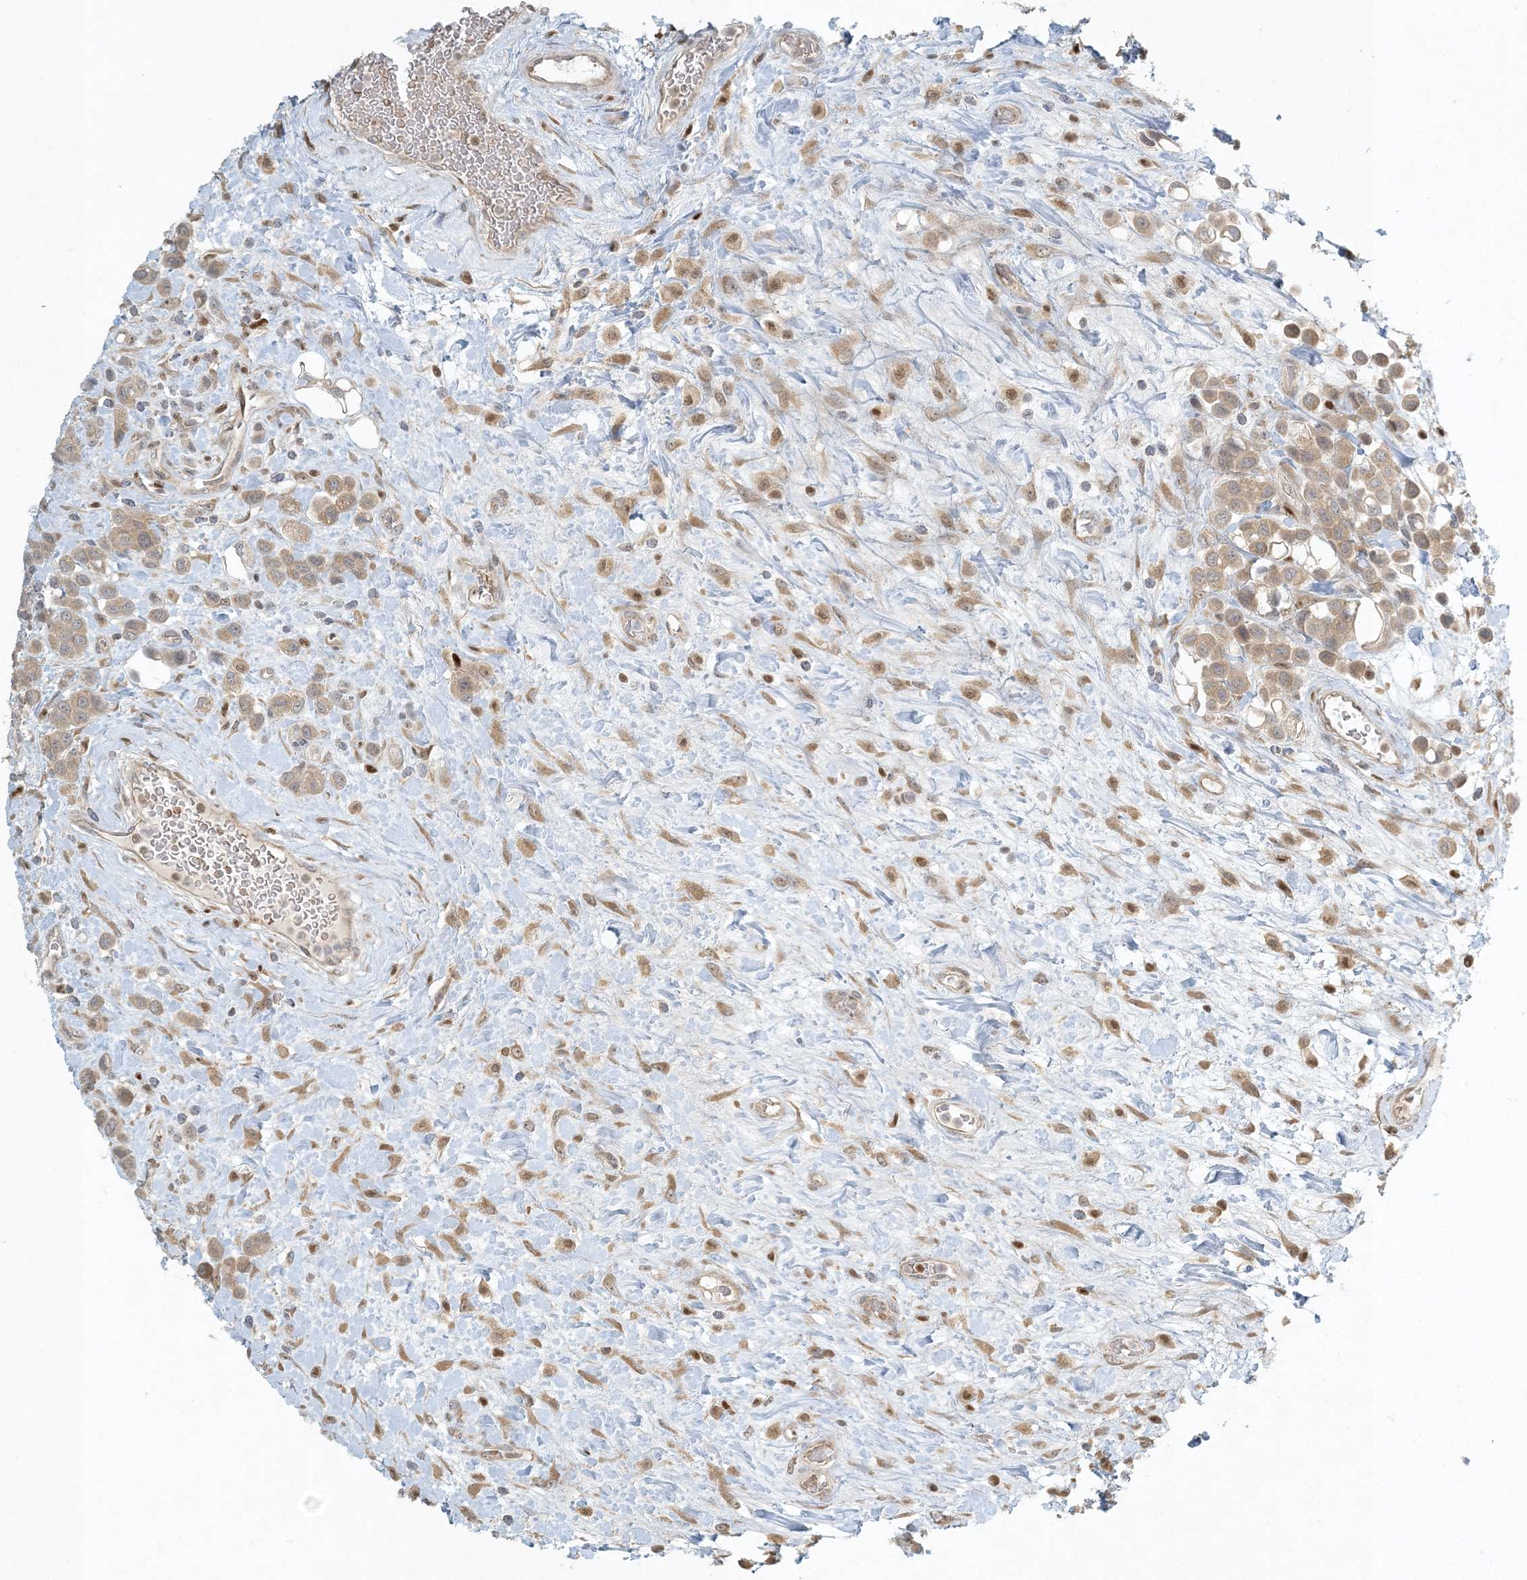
{"staining": {"intensity": "weak", "quantity": ">75%", "location": "cytoplasmic/membranous"}, "tissue": "urothelial cancer", "cell_type": "Tumor cells", "image_type": "cancer", "snomed": [{"axis": "morphology", "description": "Urothelial carcinoma, High grade"}, {"axis": "topography", "description": "Urinary bladder"}], "caption": "This micrograph reveals IHC staining of urothelial carcinoma (high-grade), with low weak cytoplasmic/membranous staining in approximately >75% of tumor cells.", "gene": "CTDNEP1", "patient": {"sex": "male", "age": 50}}